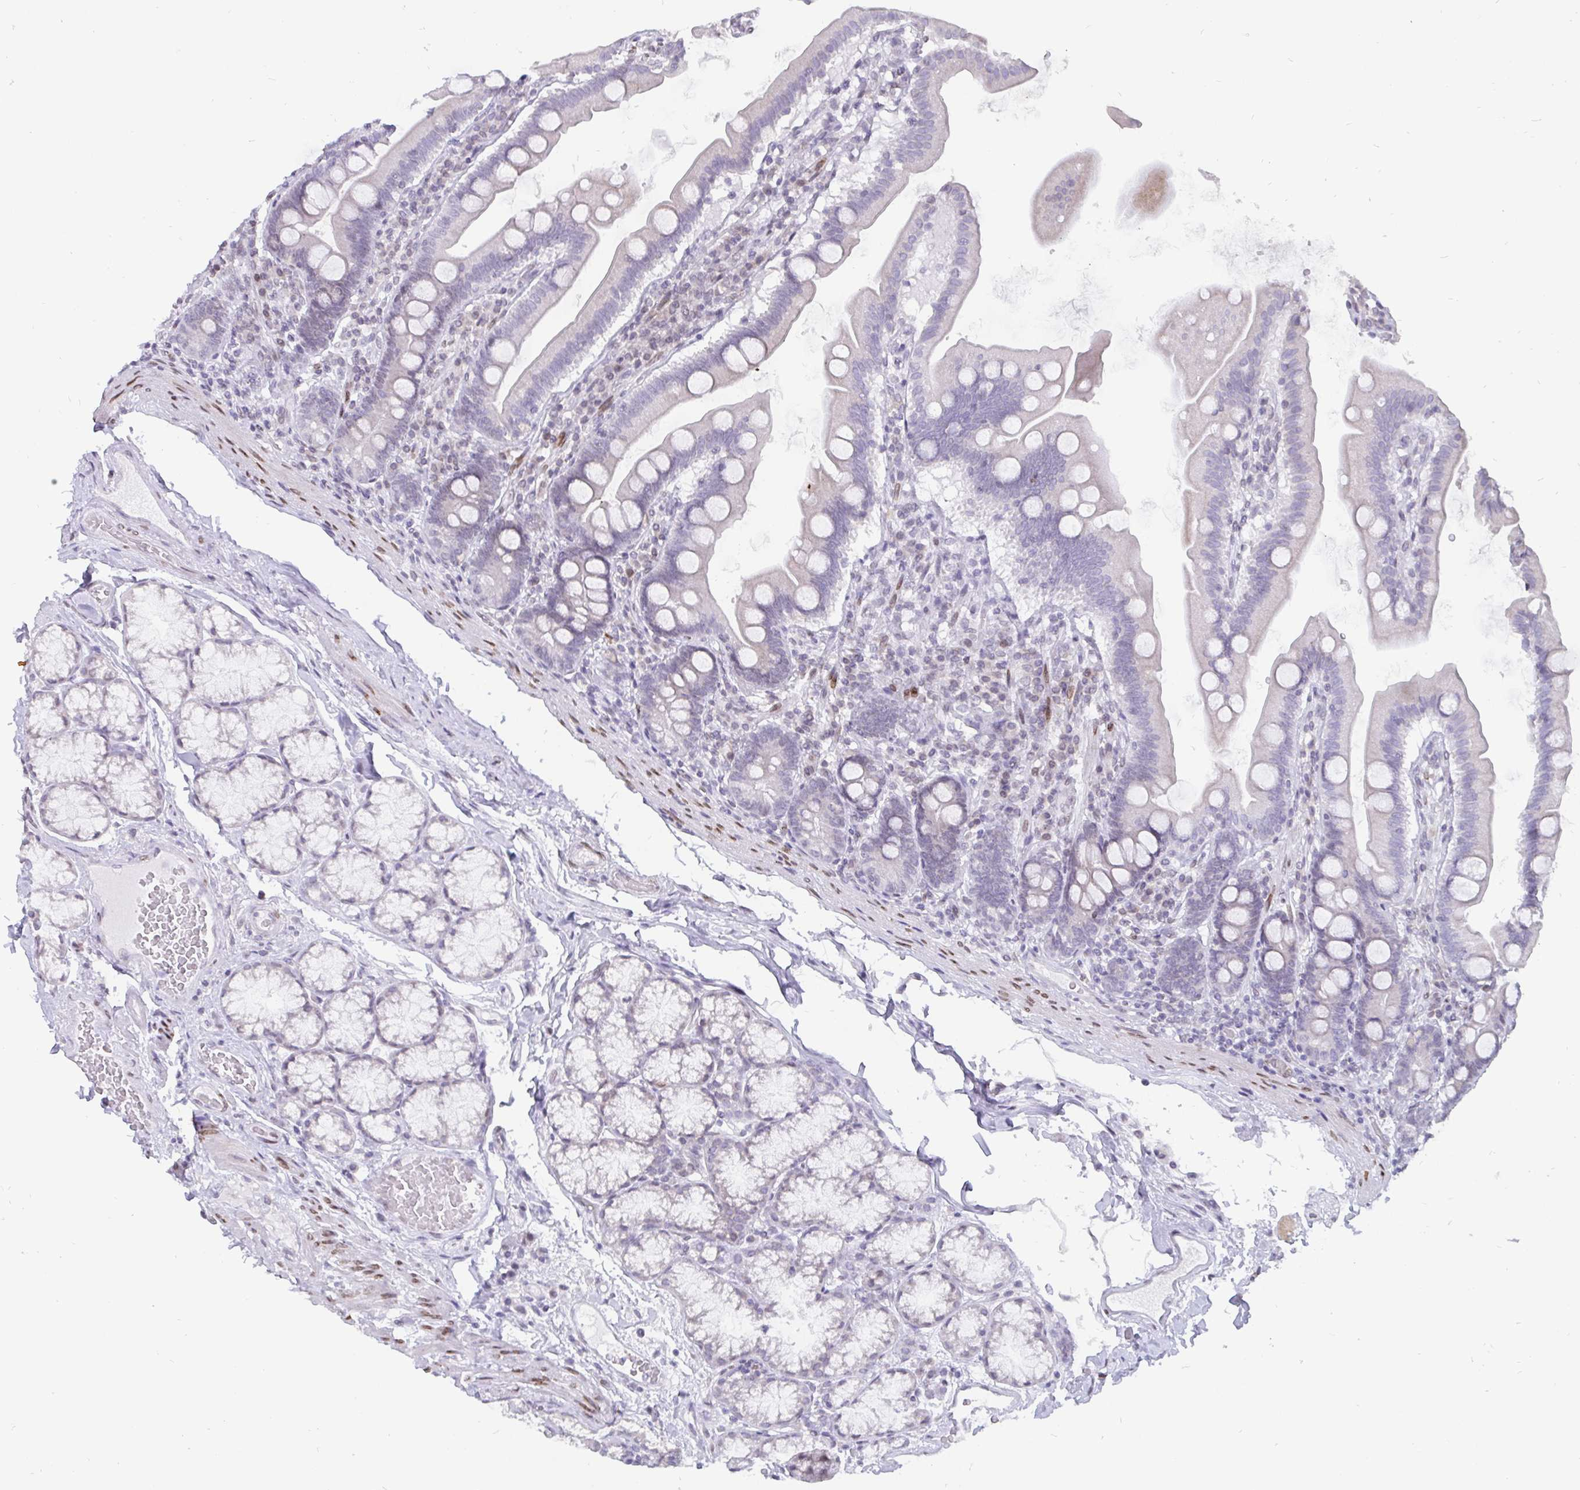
{"staining": {"intensity": "negative", "quantity": "none", "location": "none"}, "tissue": "duodenum", "cell_type": "Glandular cells", "image_type": "normal", "snomed": [{"axis": "morphology", "description": "Normal tissue, NOS"}, {"axis": "topography", "description": "Duodenum"}], "caption": "A photomicrograph of duodenum stained for a protein exhibits no brown staining in glandular cells.", "gene": "EMD", "patient": {"sex": "female", "age": 67}}